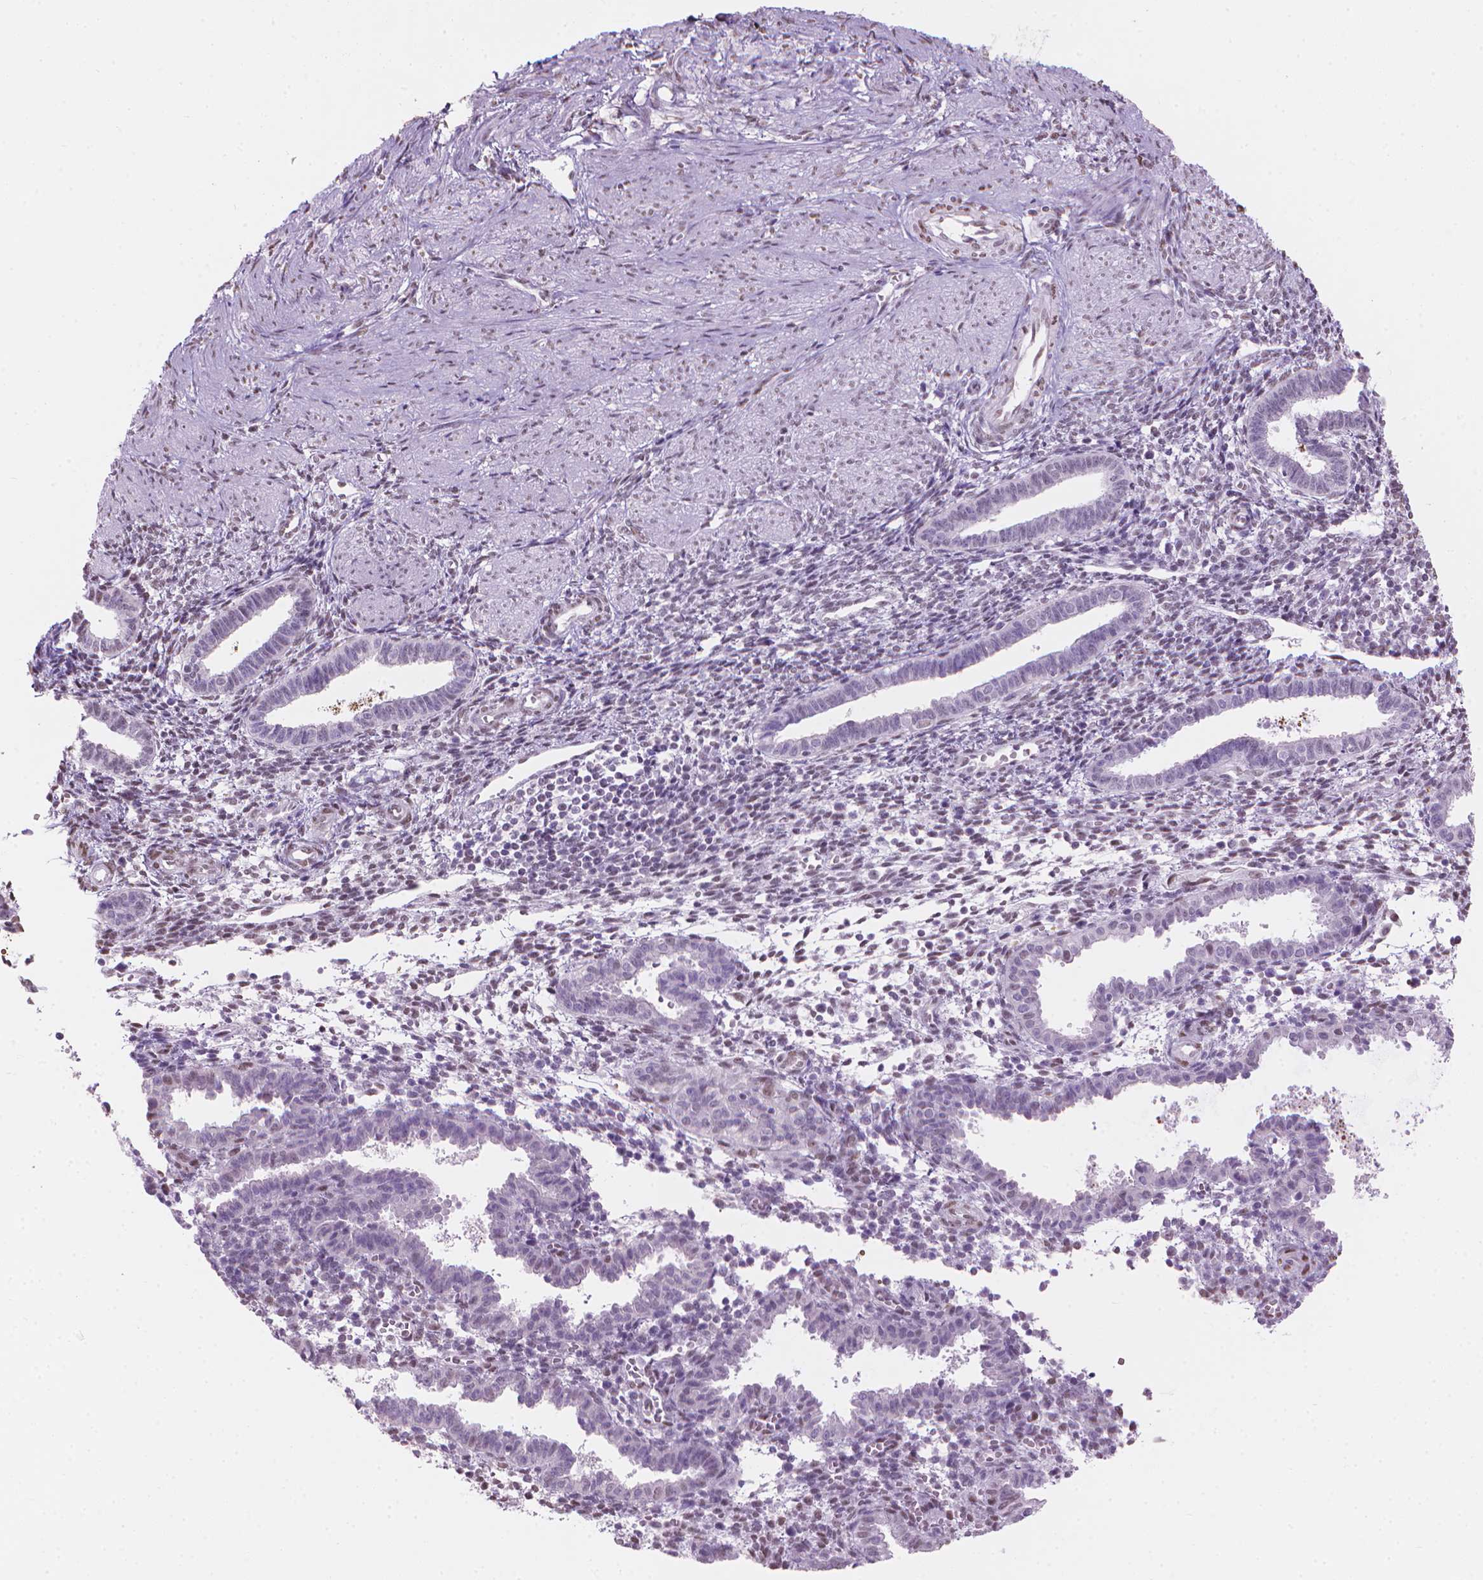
{"staining": {"intensity": "negative", "quantity": "none", "location": "none"}, "tissue": "endometrium", "cell_type": "Cells in endometrial stroma", "image_type": "normal", "snomed": [{"axis": "morphology", "description": "Normal tissue, NOS"}, {"axis": "topography", "description": "Endometrium"}], "caption": "Cells in endometrial stroma are negative for brown protein staining in unremarkable endometrium.", "gene": "PIAS2", "patient": {"sex": "female", "age": 37}}